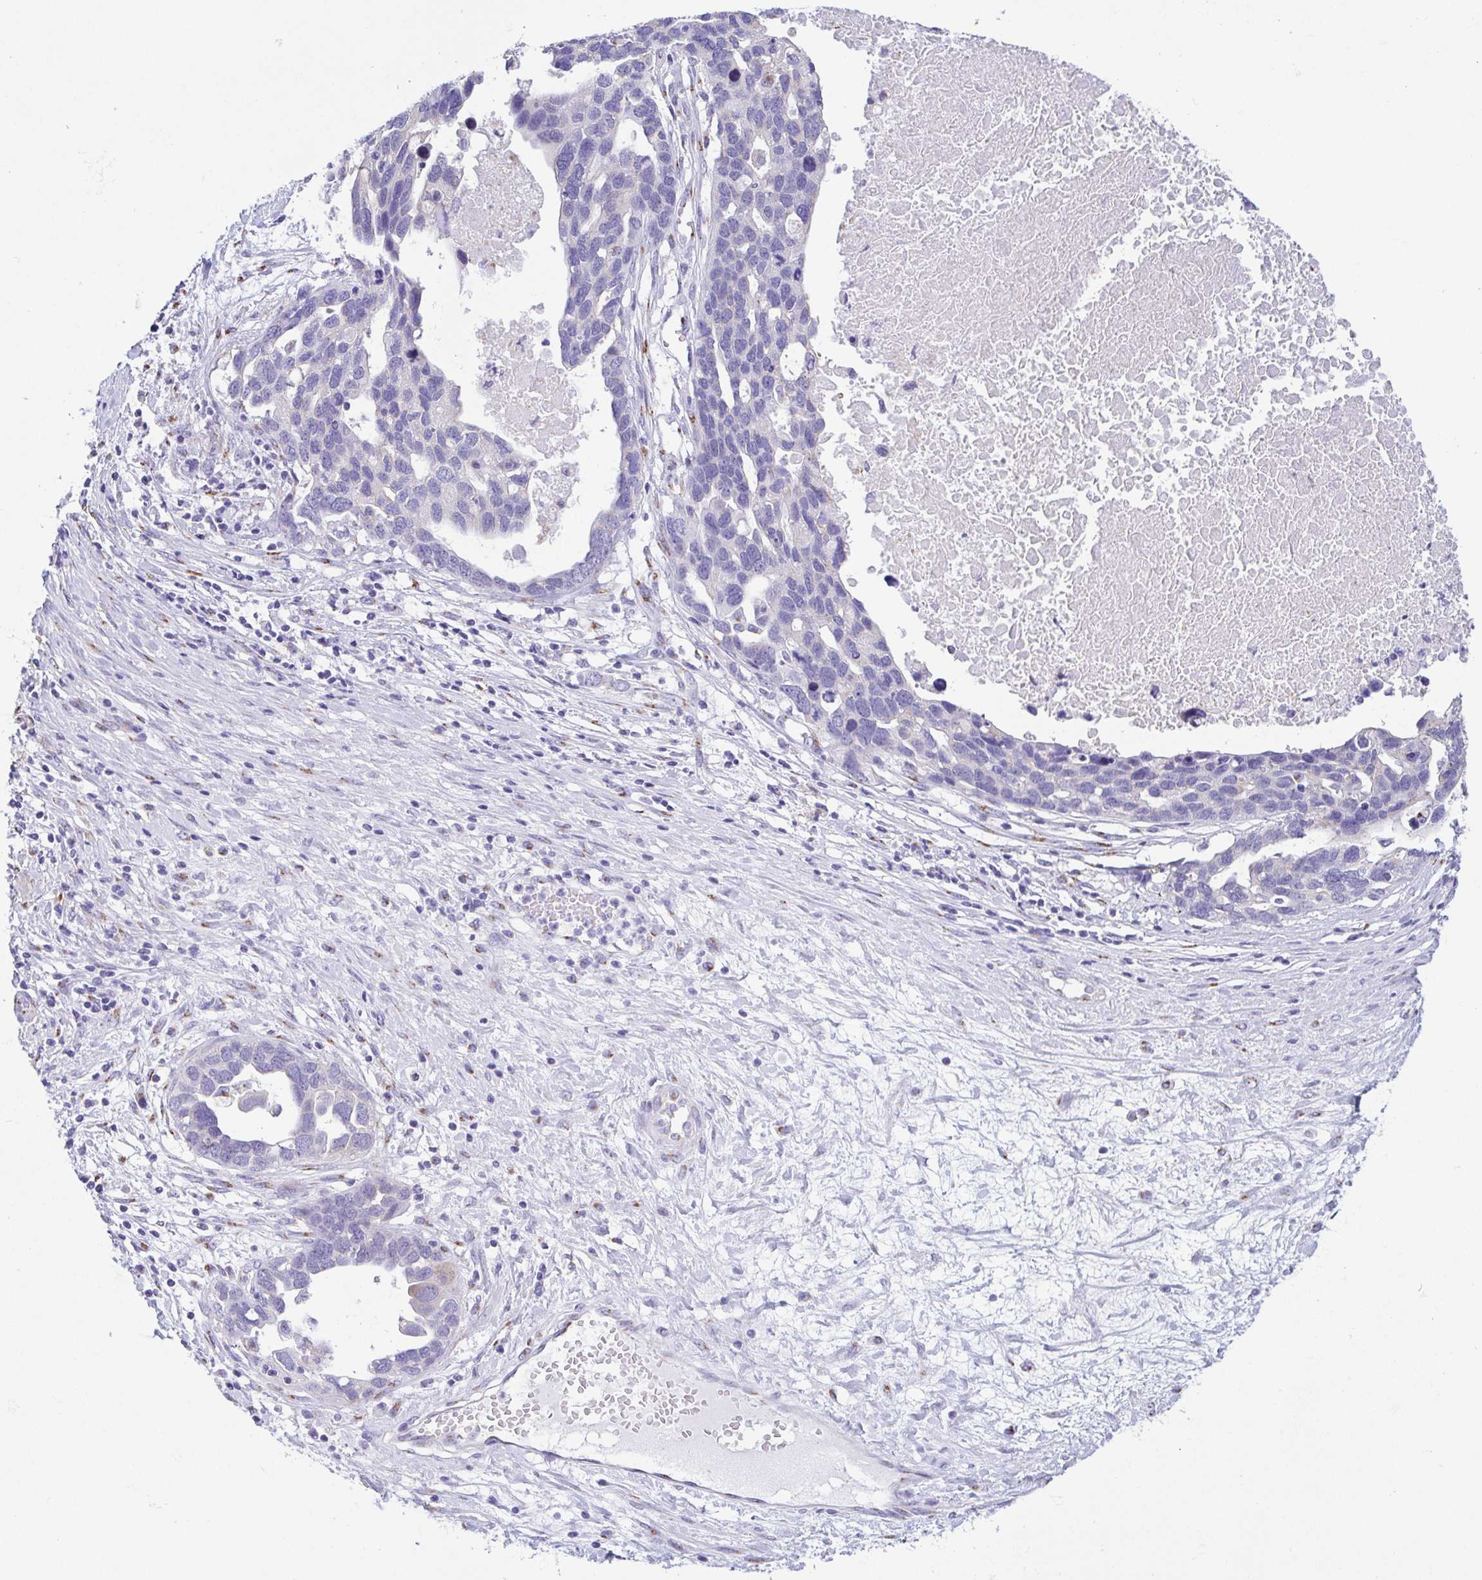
{"staining": {"intensity": "negative", "quantity": "none", "location": "none"}, "tissue": "ovarian cancer", "cell_type": "Tumor cells", "image_type": "cancer", "snomed": [{"axis": "morphology", "description": "Cystadenocarcinoma, serous, NOS"}, {"axis": "topography", "description": "Ovary"}], "caption": "IHC of serous cystadenocarcinoma (ovarian) displays no positivity in tumor cells.", "gene": "SULT1B1", "patient": {"sex": "female", "age": 54}}